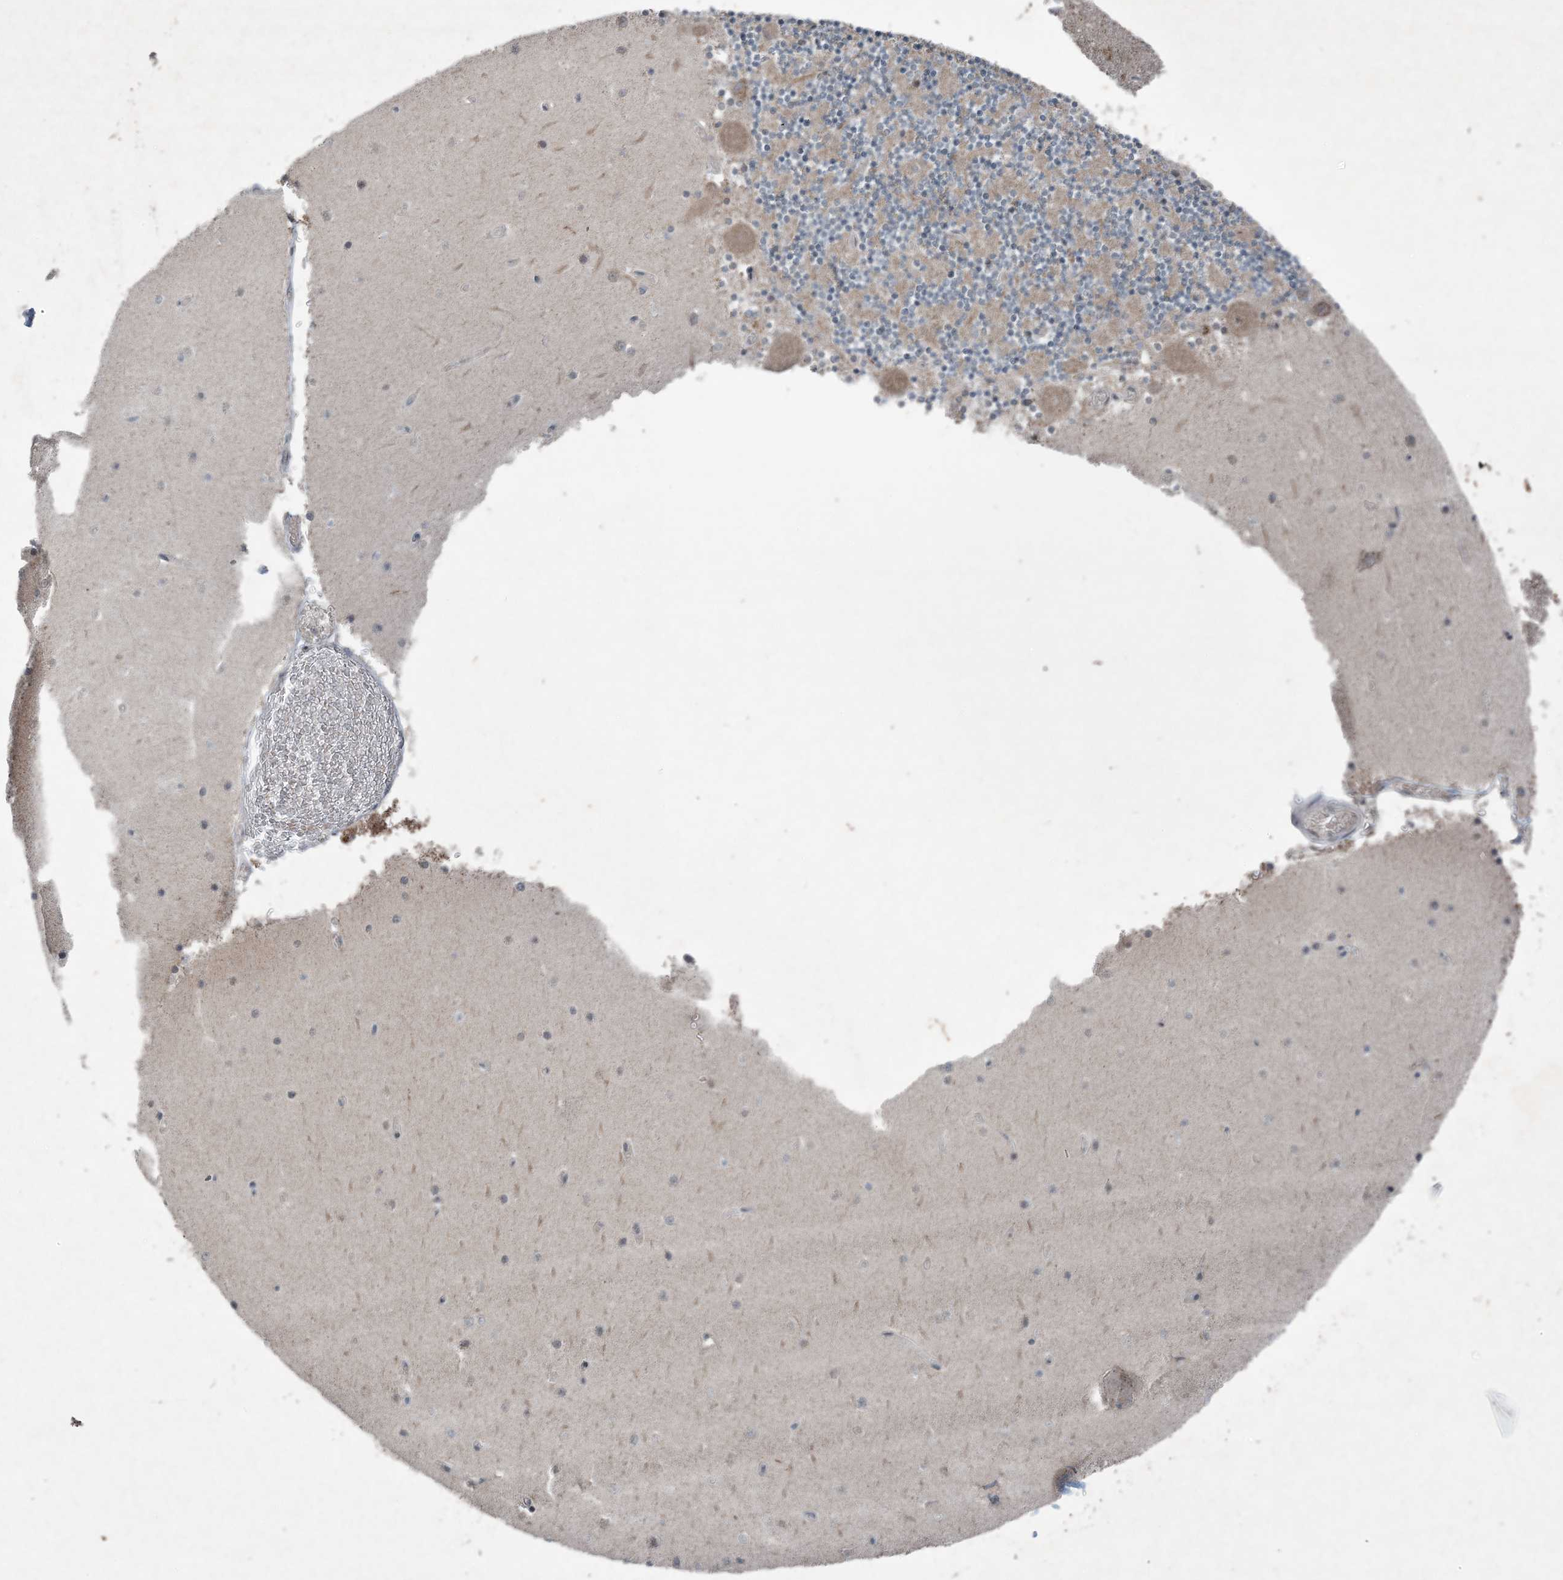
{"staining": {"intensity": "strong", "quantity": "25%-75%", "location": "cytoplasmic/membranous"}, "tissue": "cerebellum", "cell_type": "Cells in granular layer", "image_type": "normal", "snomed": [{"axis": "morphology", "description": "Normal tissue, NOS"}, {"axis": "topography", "description": "Cerebellum"}], "caption": "Immunohistochemical staining of benign cerebellum displays strong cytoplasmic/membranous protein expression in approximately 25%-75% of cells in granular layer. (brown staining indicates protein expression, while blue staining denotes nuclei).", "gene": "PC", "patient": {"sex": "female", "age": 28}}